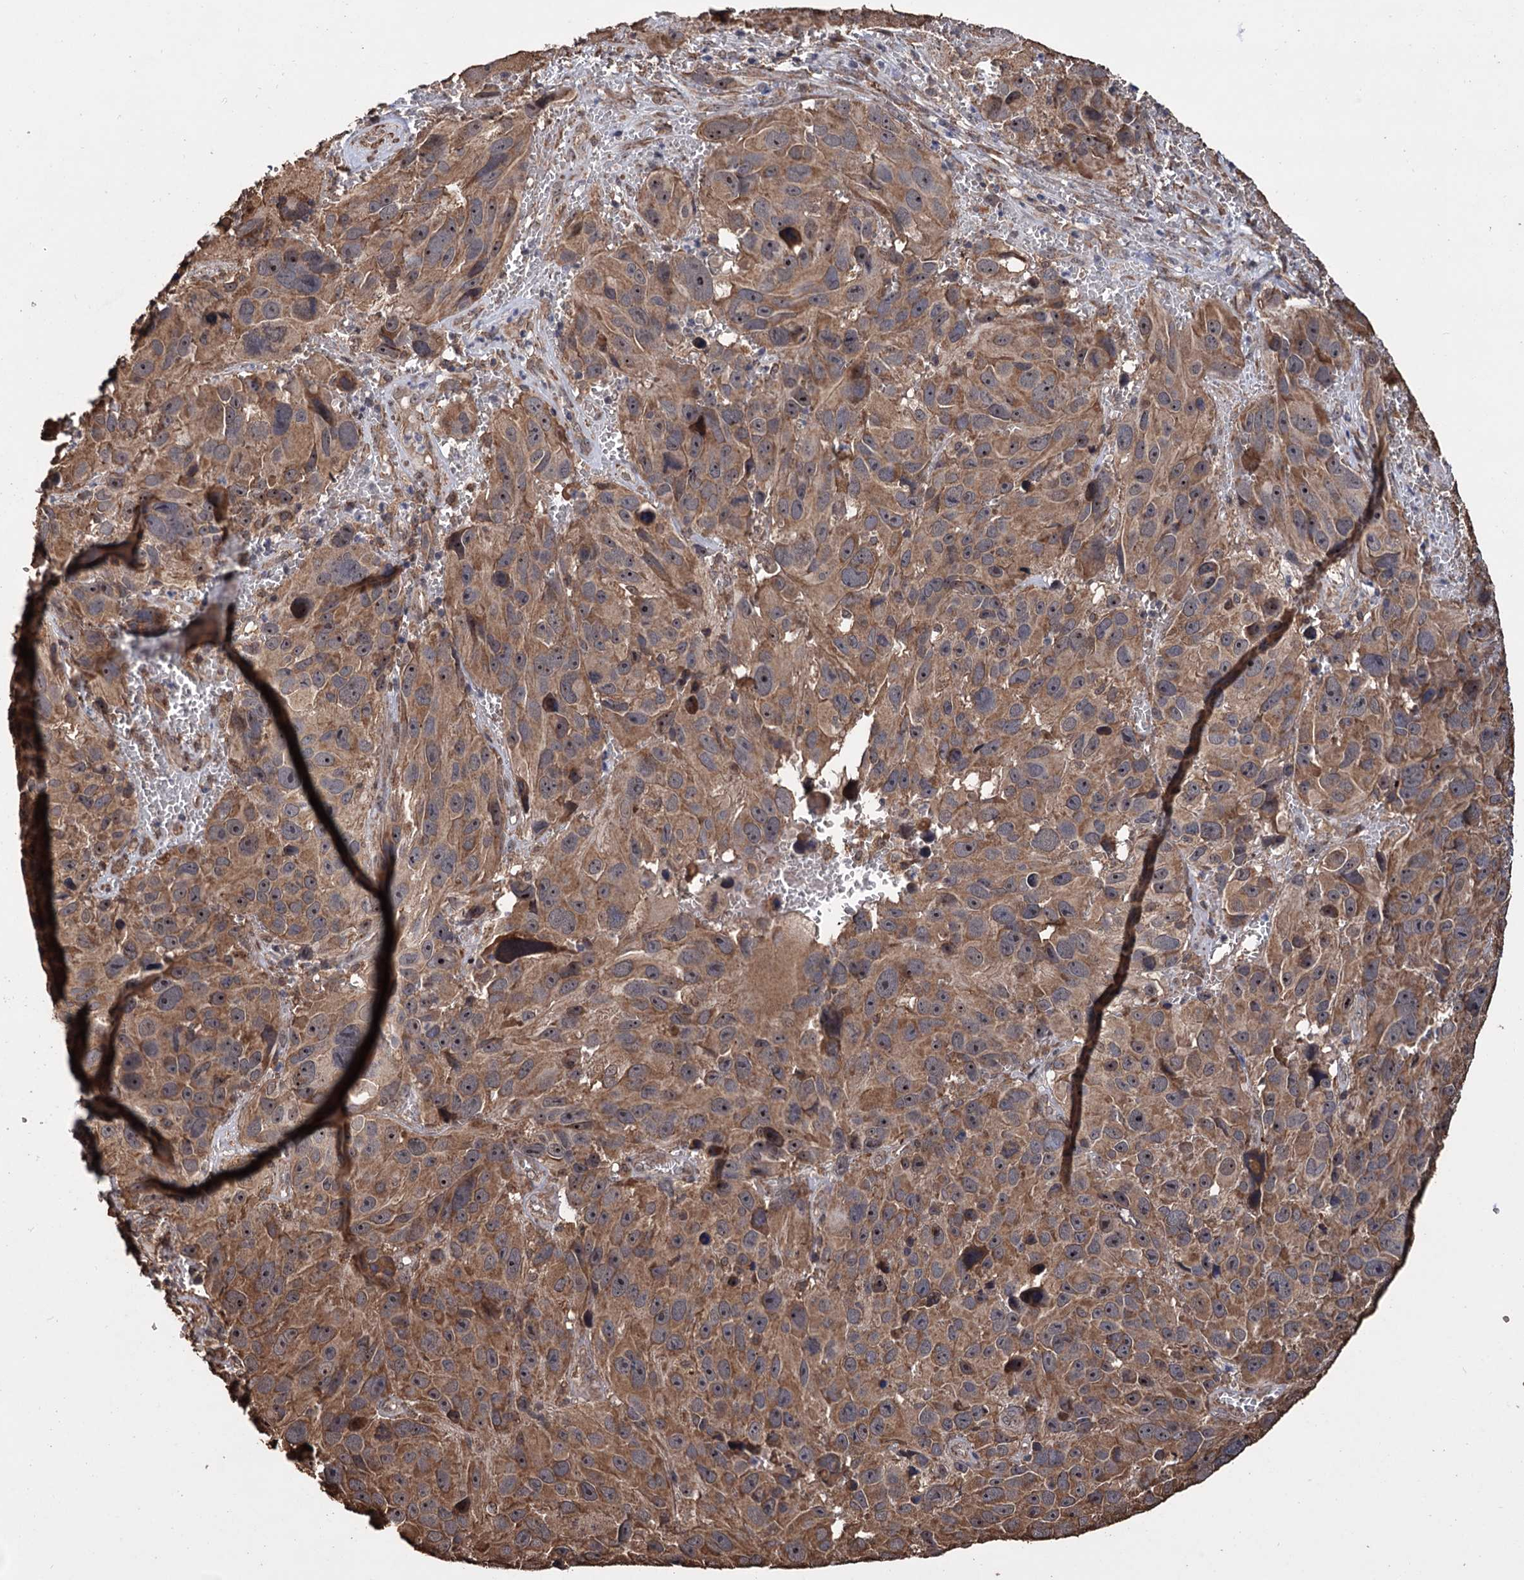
{"staining": {"intensity": "moderate", "quantity": ">75%", "location": "cytoplasmic/membranous"}, "tissue": "melanoma", "cell_type": "Tumor cells", "image_type": "cancer", "snomed": [{"axis": "morphology", "description": "Malignant melanoma, NOS"}, {"axis": "topography", "description": "Skin"}], "caption": "A histopathology image showing moderate cytoplasmic/membranous positivity in approximately >75% of tumor cells in melanoma, as visualized by brown immunohistochemical staining.", "gene": "TBC1D12", "patient": {"sex": "male", "age": 84}}